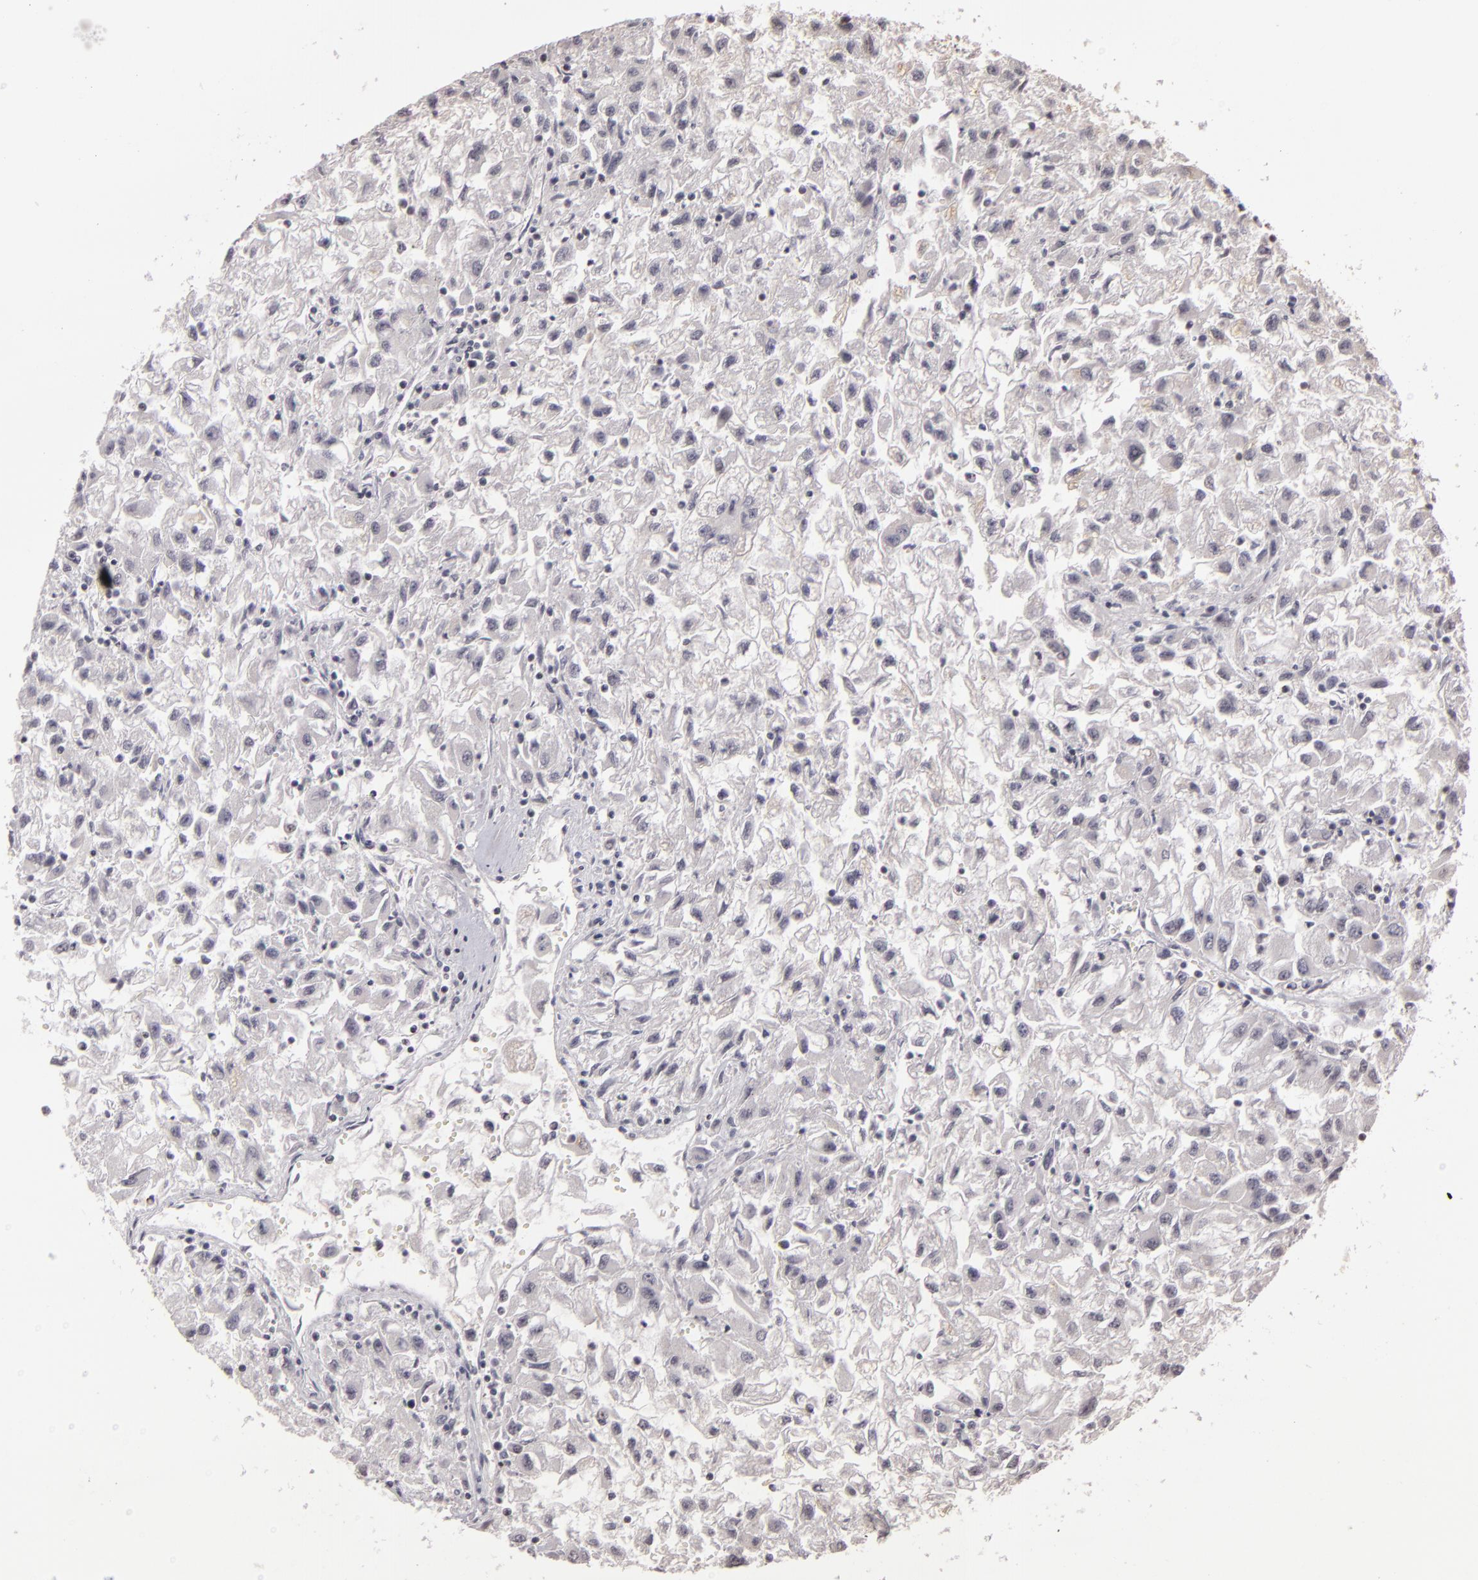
{"staining": {"intensity": "negative", "quantity": "none", "location": "none"}, "tissue": "renal cancer", "cell_type": "Tumor cells", "image_type": "cancer", "snomed": [{"axis": "morphology", "description": "Adenocarcinoma, NOS"}, {"axis": "topography", "description": "Kidney"}], "caption": "High power microscopy micrograph of an immunohistochemistry histopathology image of renal cancer, revealing no significant staining in tumor cells.", "gene": "INTS6", "patient": {"sex": "male", "age": 59}}